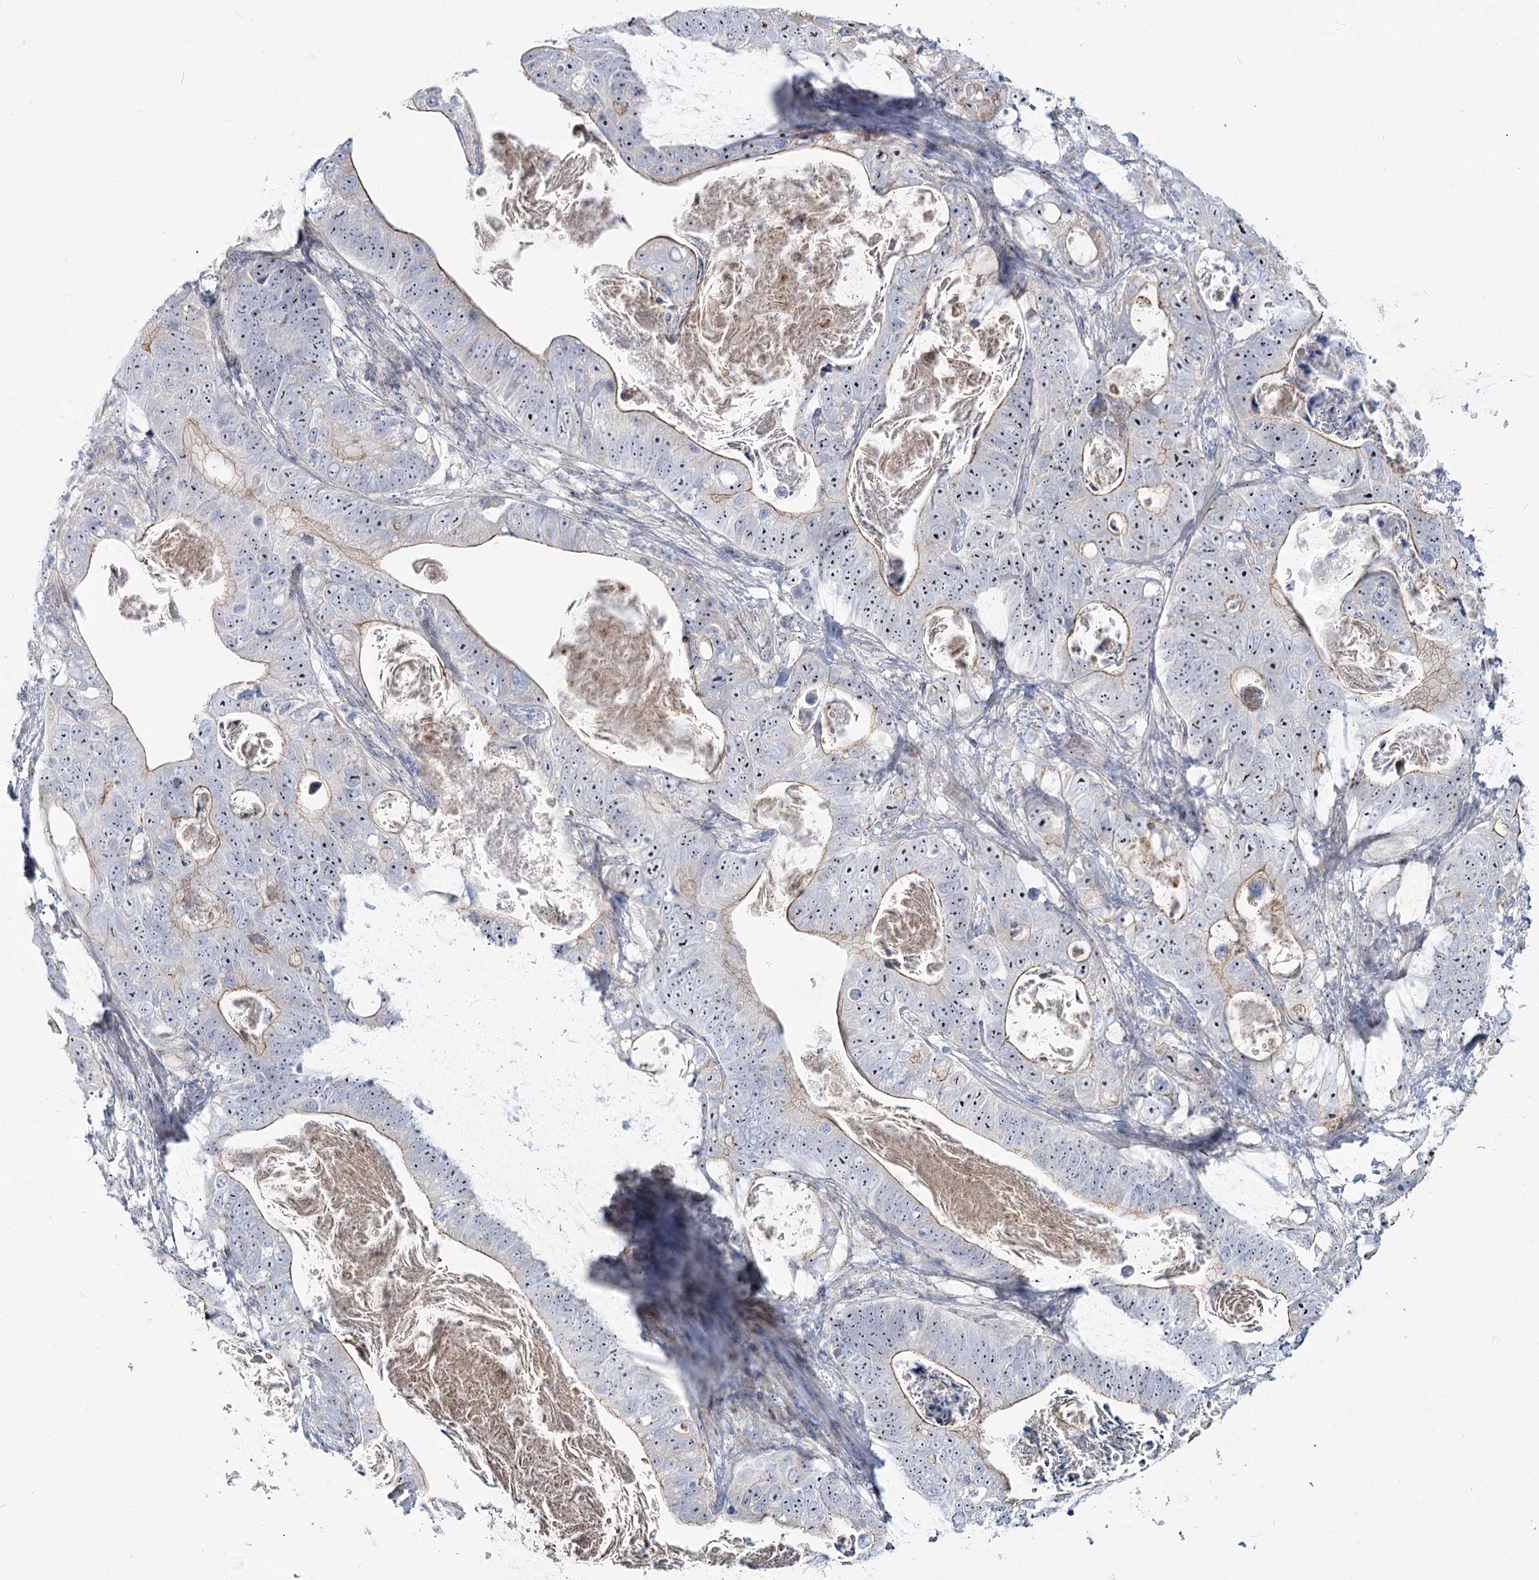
{"staining": {"intensity": "strong", "quantity": ">75%", "location": "cytoplasmic/membranous,nuclear"}, "tissue": "stomach cancer", "cell_type": "Tumor cells", "image_type": "cancer", "snomed": [{"axis": "morphology", "description": "Normal tissue, NOS"}, {"axis": "morphology", "description": "Adenocarcinoma, NOS"}, {"axis": "topography", "description": "Stomach"}], "caption": "A brown stain shows strong cytoplasmic/membranous and nuclear positivity of a protein in human adenocarcinoma (stomach) tumor cells.", "gene": "SUOX", "patient": {"sex": "female", "age": 89}}